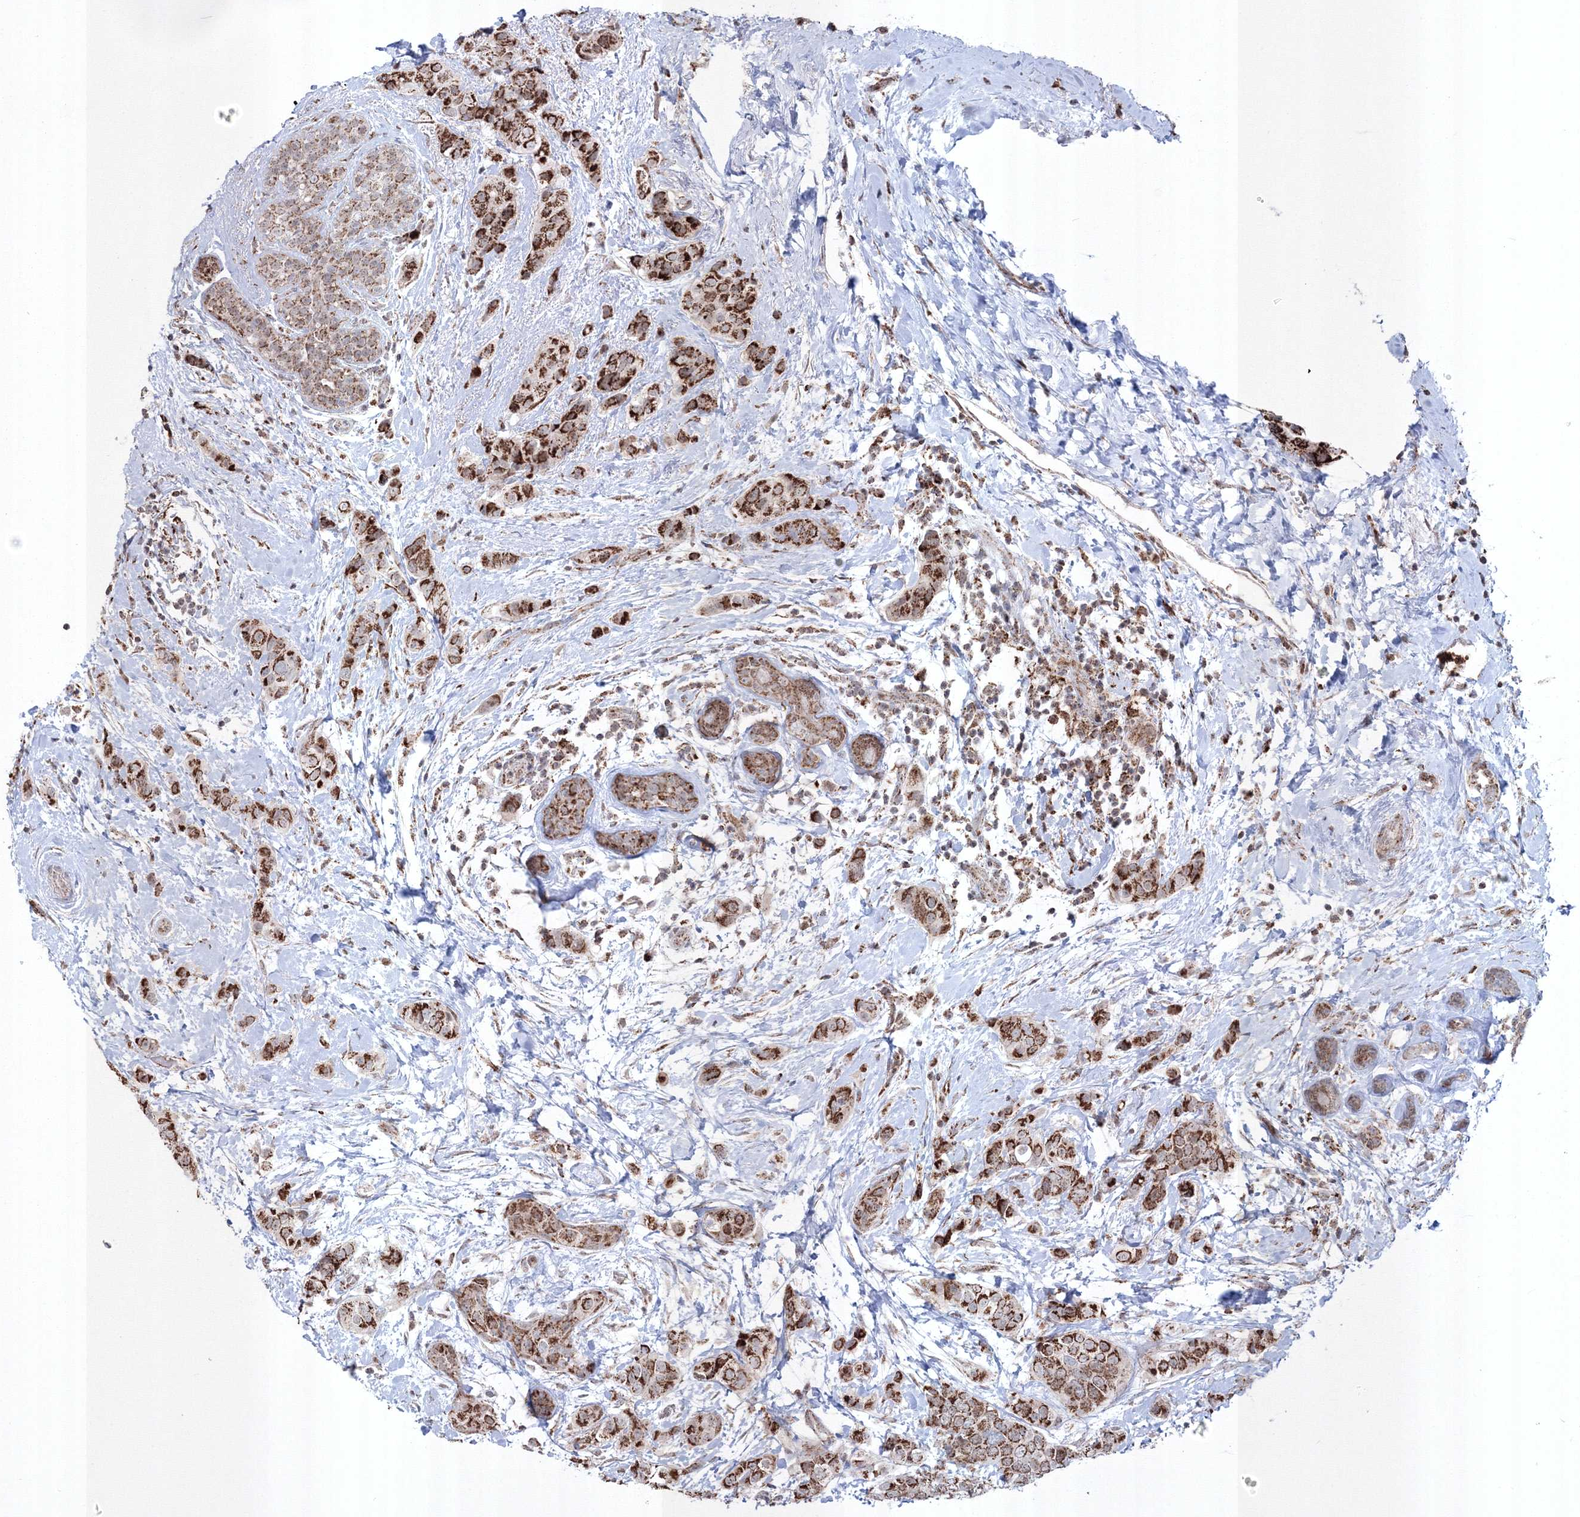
{"staining": {"intensity": "strong", "quantity": ">75%", "location": "cytoplasmic/membranous"}, "tissue": "breast cancer", "cell_type": "Tumor cells", "image_type": "cancer", "snomed": [{"axis": "morphology", "description": "Lobular carcinoma"}, {"axis": "topography", "description": "Breast"}], "caption": "About >75% of tumor cells in lobular carcinoma (breast) reveal strong cytoplasmic/membranous protein expression as visualized by brown immunohistochemical staining.", "gene": "GRSF1", "patient": {"sex": "female", "age": 51}}